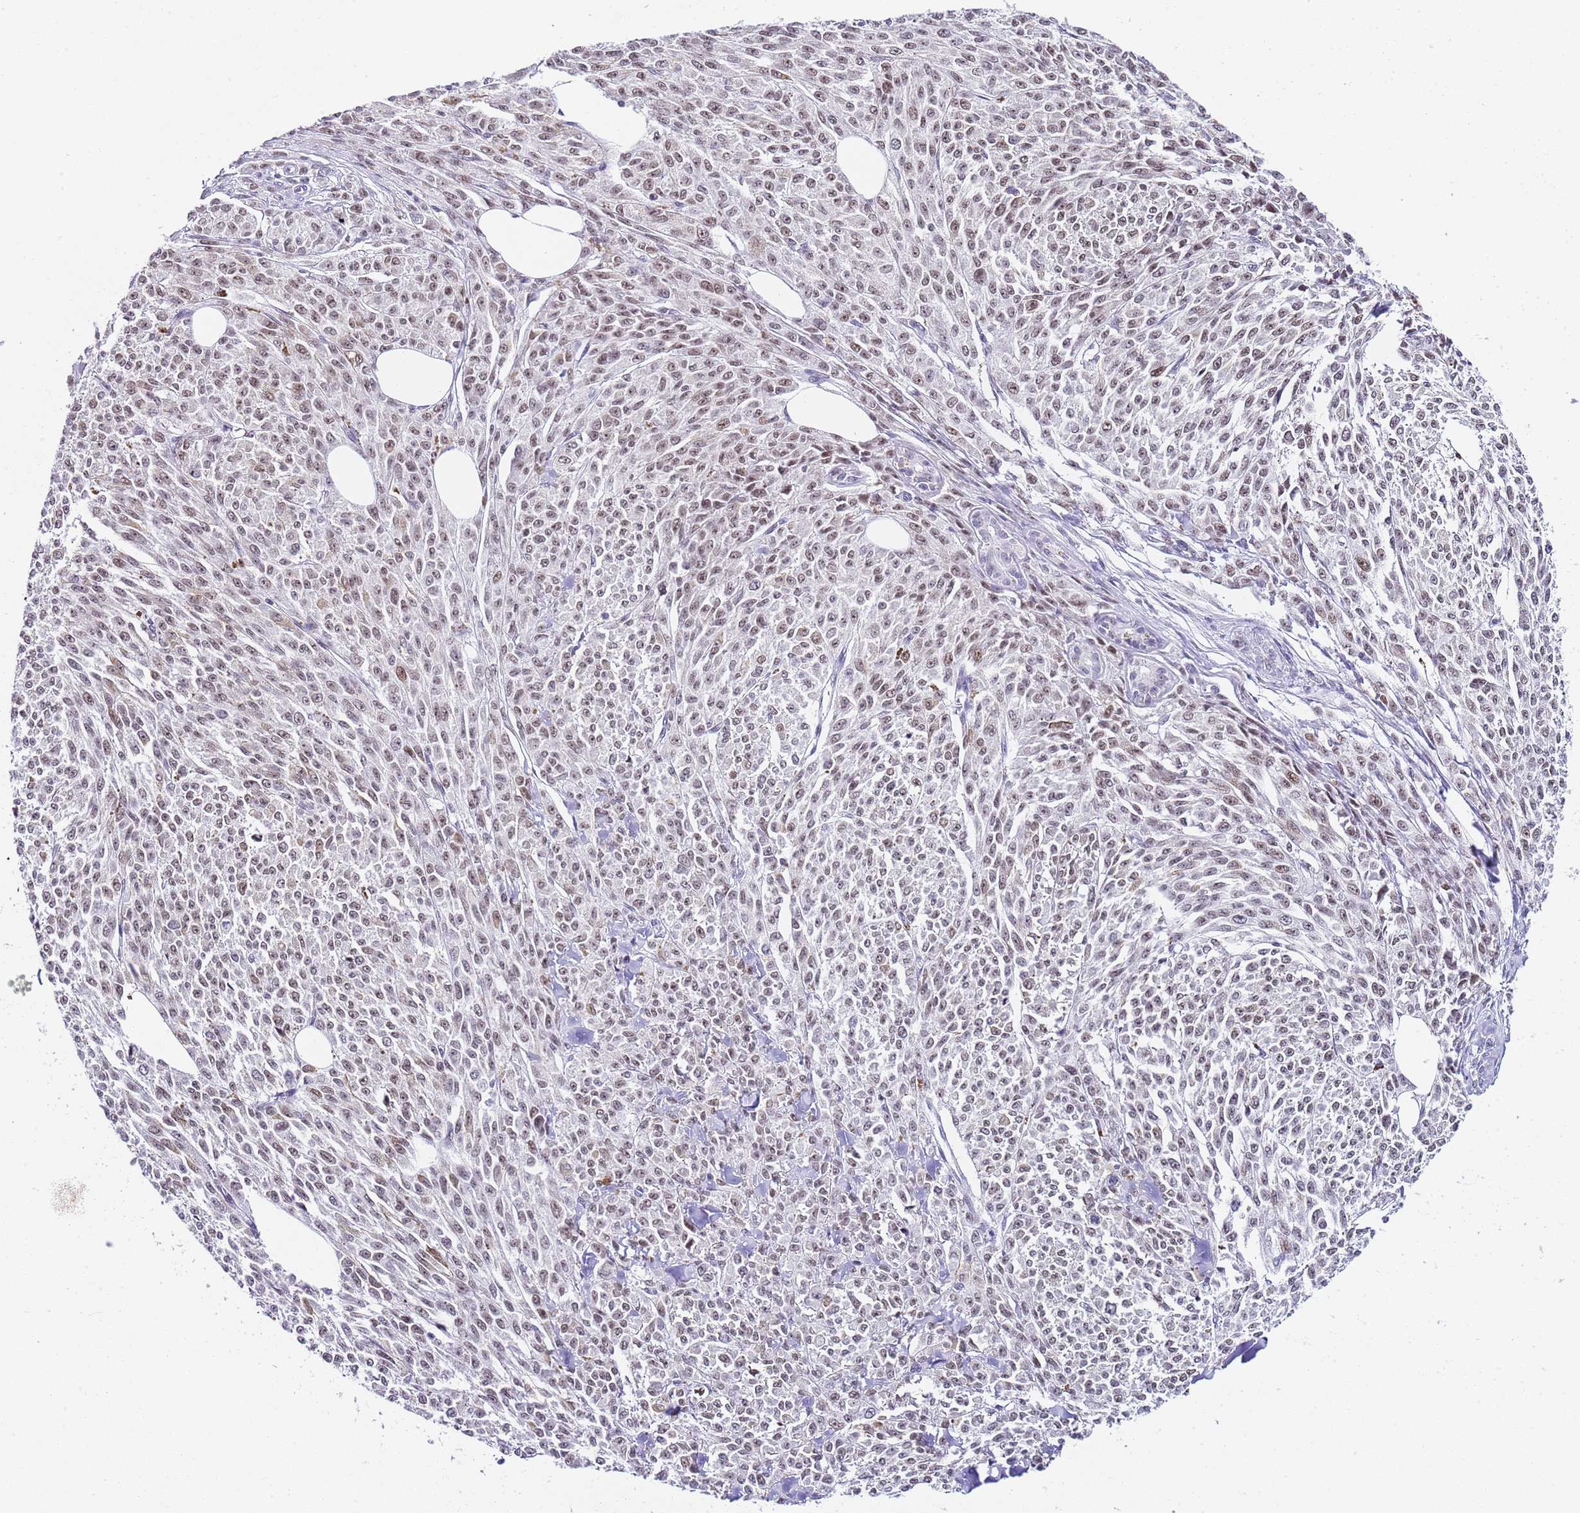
{"staining": {"intensity": "weak", "quantity": ">75%", "location": "nuclear"}, "tissue": "melanoma", "cell_type": "Tumor cells", "image_type": "cancer", "snomed": [{"axis": "morphology", "description": "Malignant melanoma, NOS"}, {"axis": "topography", "description": "Skin"}], "caption": "Protein staining reveals weak nuclear positivity in approximately >75% of tumor cells in malignant melanoma.", "gene": "NOP56", "patient": {"sex": "female", "age": 52}}